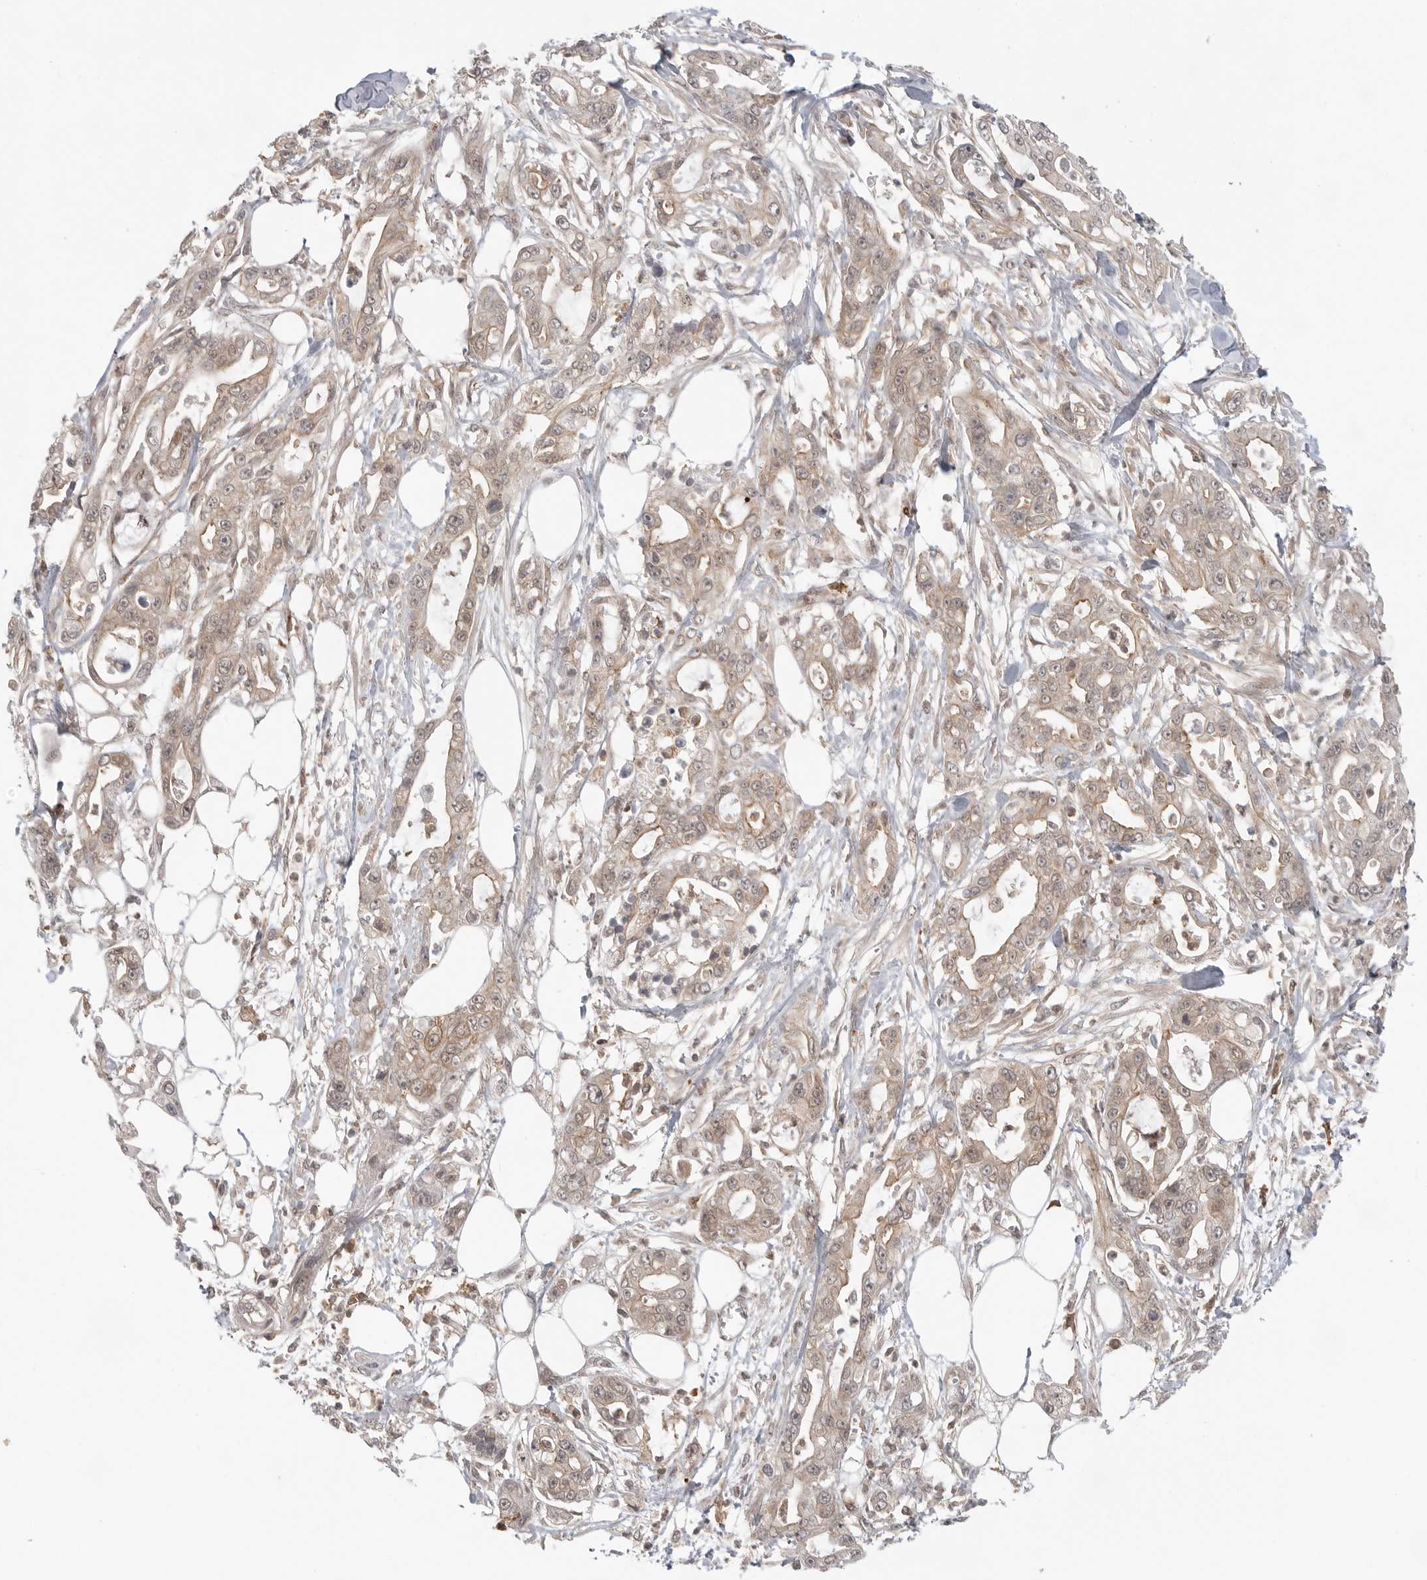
{"staining": {"intensity": "weak", "quantity": ">75%", "location": "cytoplasmic/membranous,nuclear"}, "tissue": "pancreatic cancer", "cell_type": "Tumor cells", "image_type": "cancer", "snomed": [{"axis": "morphology", "description": "Adenocarcinoma, NOS"}, {"axis": "topography", "description": "Pancreas"}], "caption": "Human pancreatic adenocarcinoma stained for a protein (brown) displays weak cytoplasmic/membranous and nuclear positive positivity in approximately >75% of tumor cells.", "gene": "DBNL", "patient": {"sex": "male", "age": 68}}